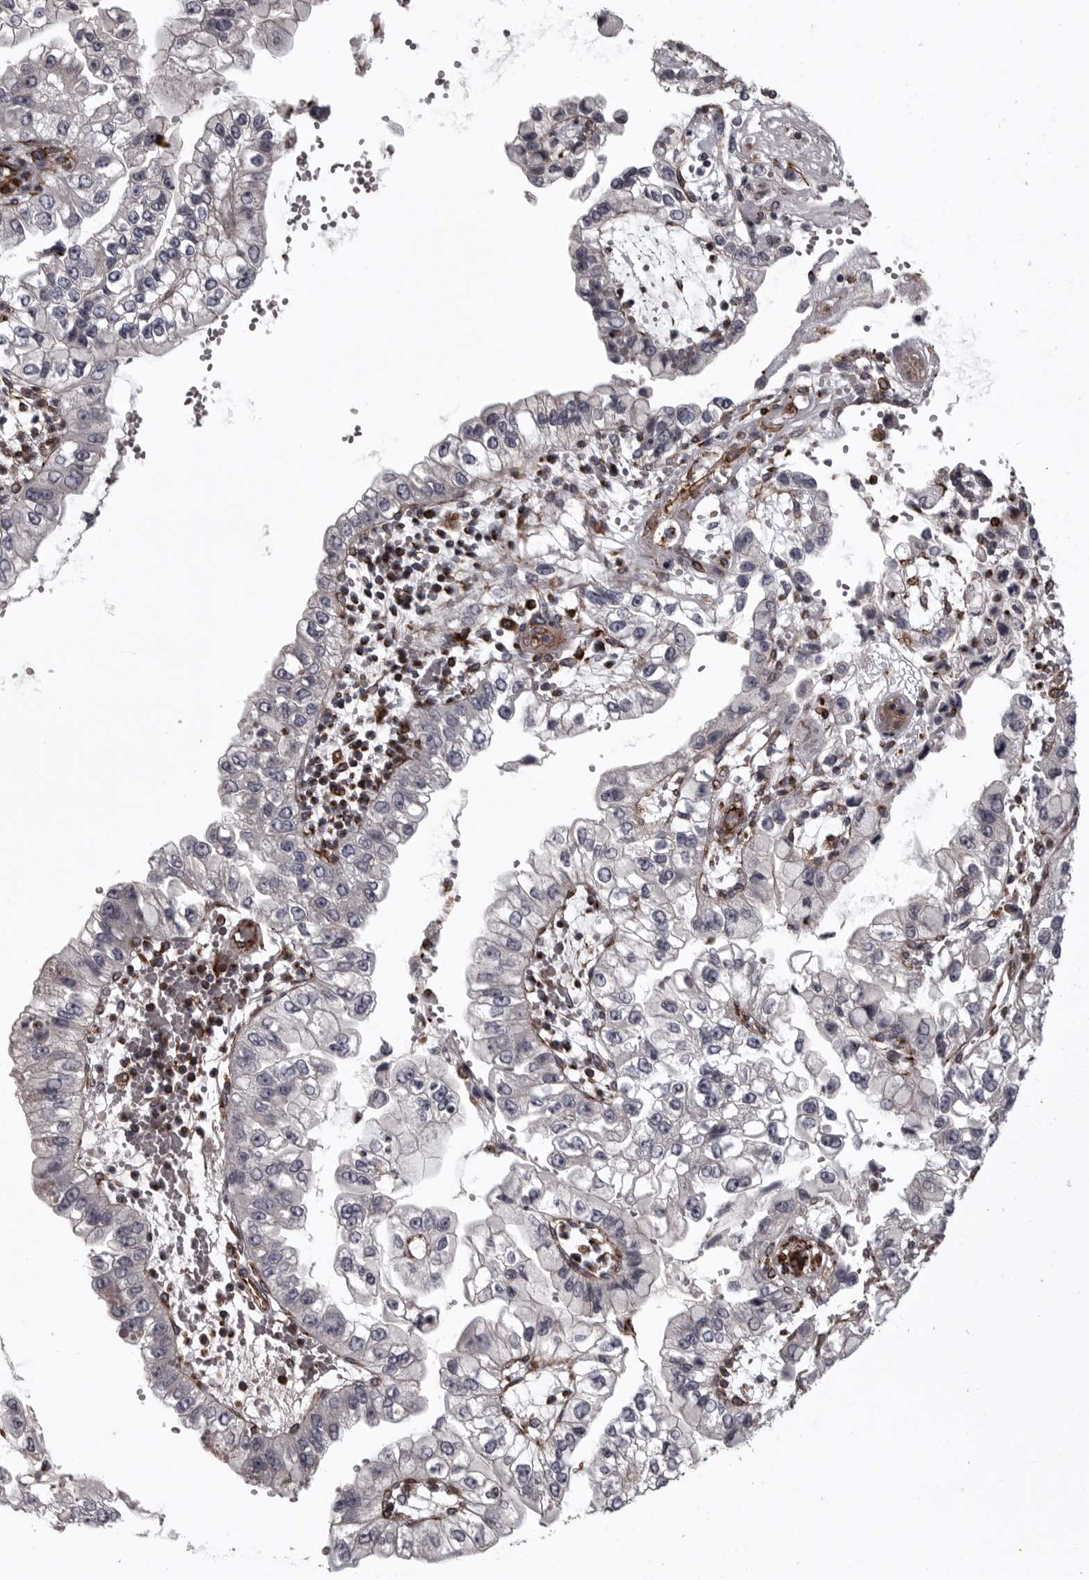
{"staining": {"intensity": "negative", "quantity": "none", "location": "none"}, "tissue": "liver cancer", "cell_type": "Tumor cells", "image_type": "cancer", "snomed": [{"axis": "morphology", "description": "Cholangiocarcinoma"}, {"axis": "topography", "description": "Liver"}], "caption": "DAB (3,3'-diaminobenzidine) immunohistochemical staining of human liver cancer (cholangiocarcinoma) reveals no significant positivity in tumor cells.", "gene": "FAAP100", "patient": {"sex": "female", "age": 79}}